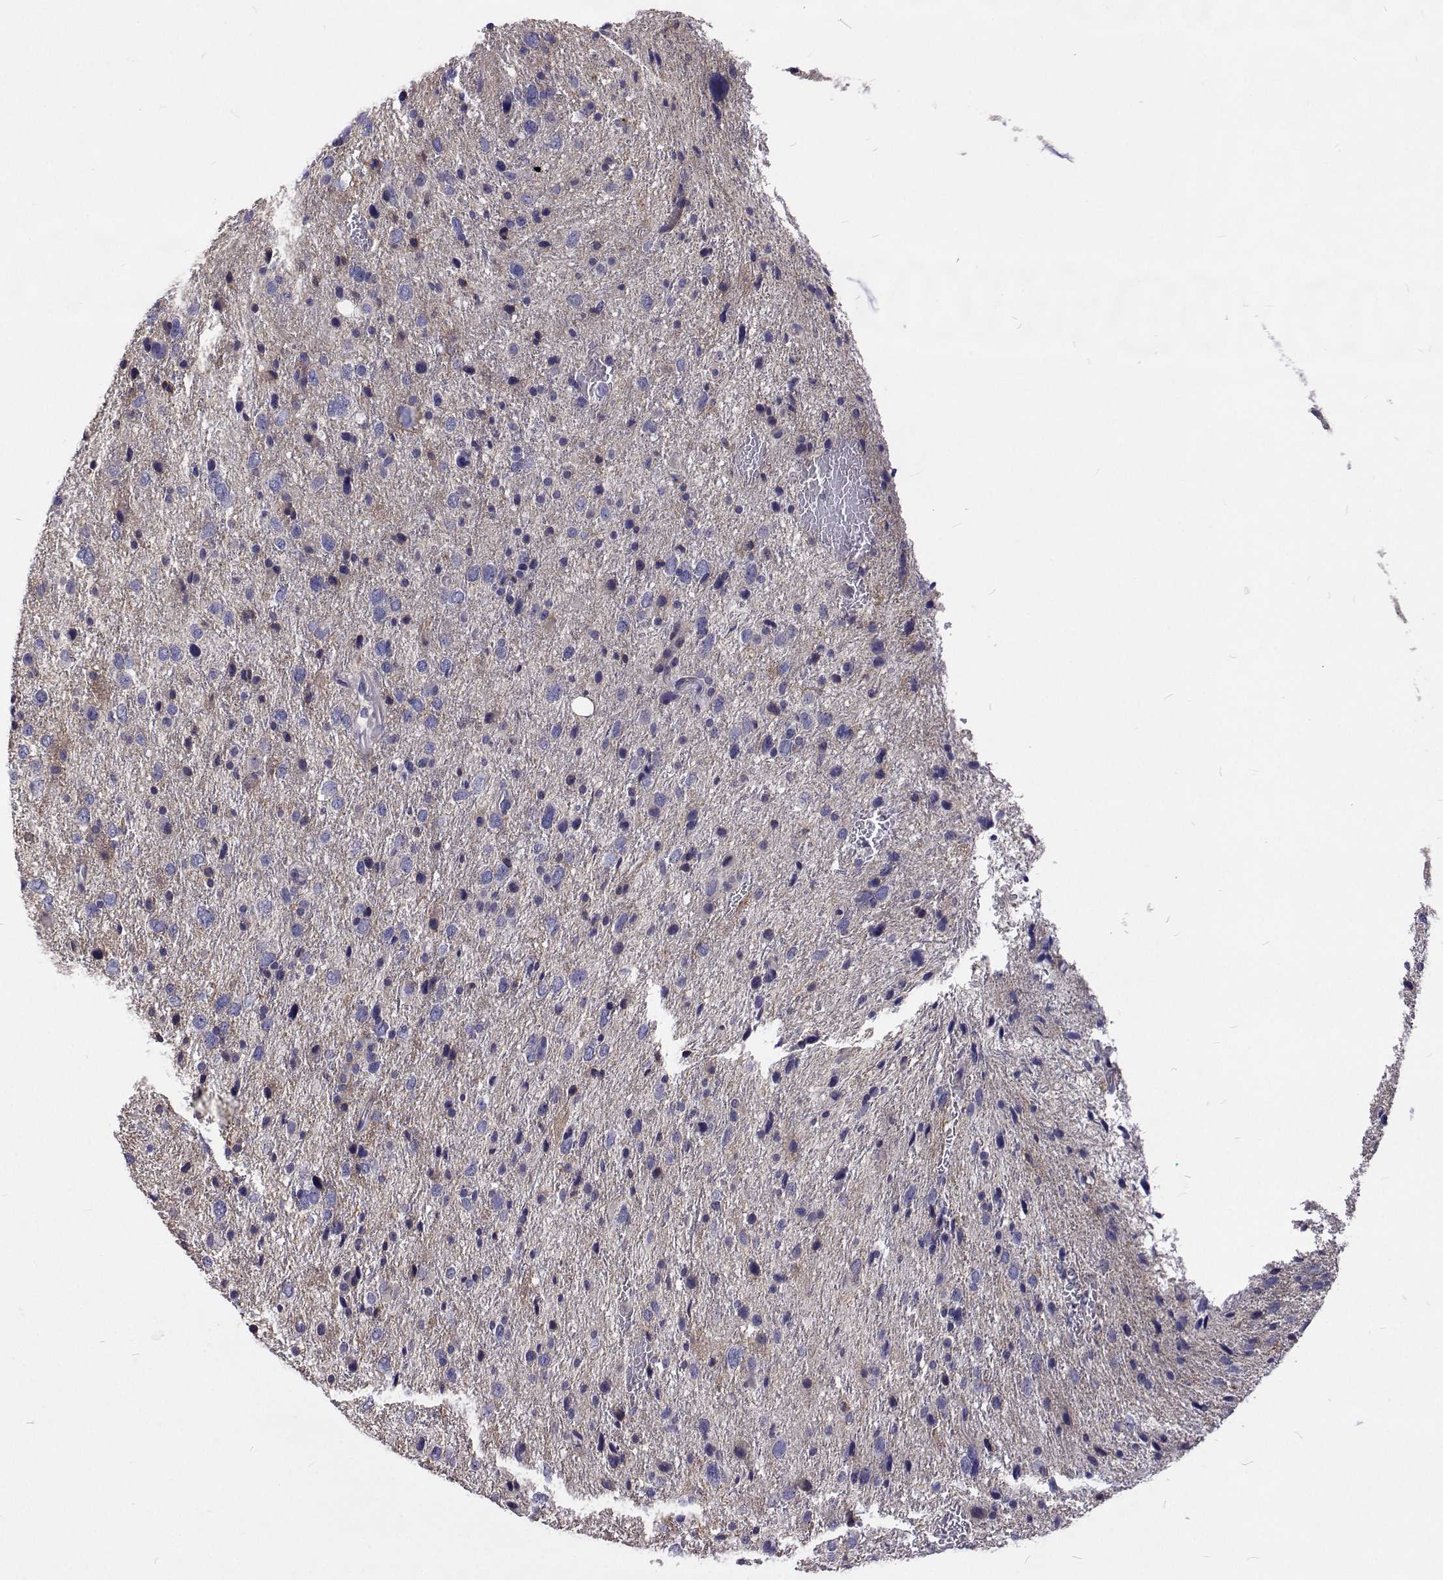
{"staining": {"intensity": "negative", "quantity": "none", "location": "none"}, "tissue": "glioma", "cell_type": "Tumor cells", "image_type": "cancer", "snomed": [{"axis": "morphology", "description": "Glioma, malignant, Low grade"}, {"axis": "topography", "description": "Brain"}], "caption": "The image displays no significant positivity in tumor cells of low-grade glioma (malignant).", "gene": "NPR3", "patient": {"sex": "female", "age": 55}}